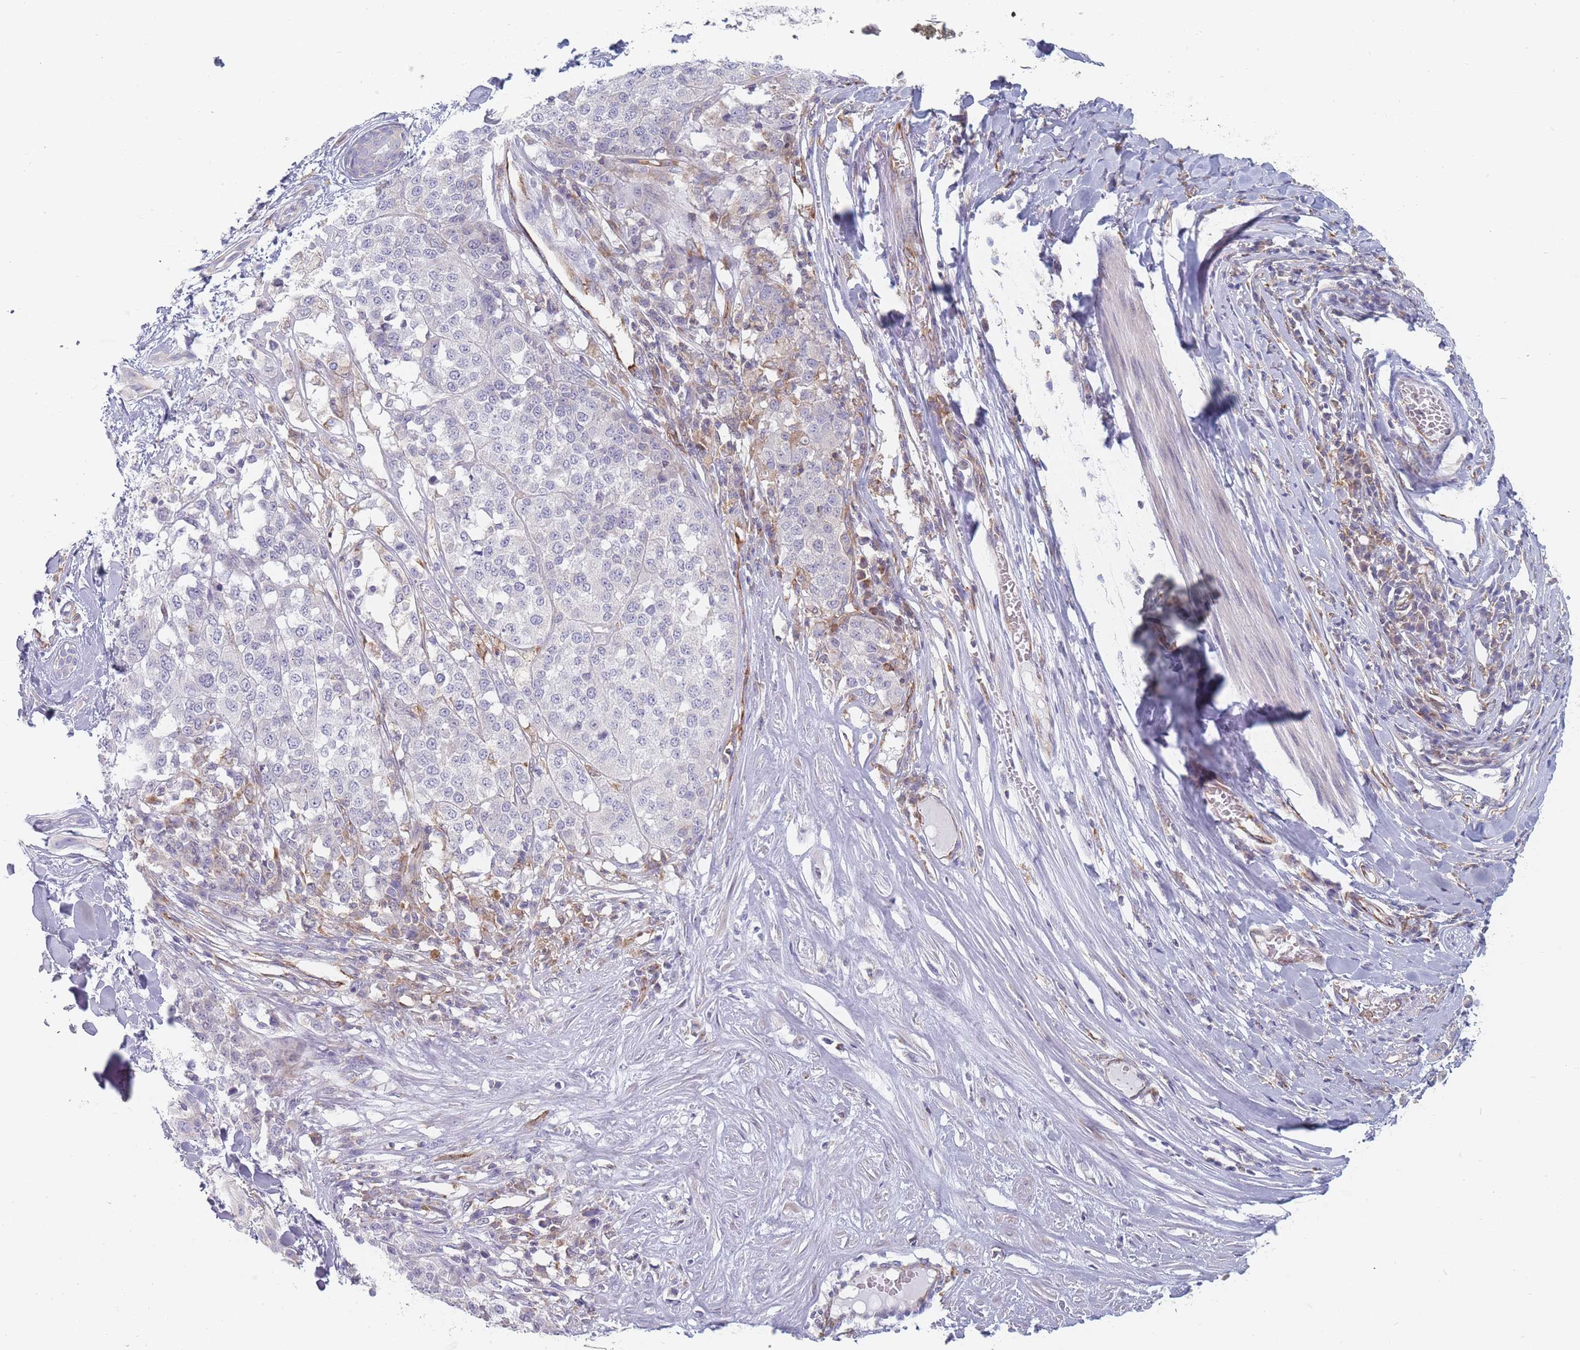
{"staining": {"intensity": "negative", "quantity": "none", "location": "none"}, "tissue": "melanoma", "cell_type": "Tumor cells", "image_type": "cancer", "snomed": [{"axis": "morphology", "description": "Malignant melanoma, Metastatic site"}, {"axis": "topography", "description": "Lymph node"}], "caption": "DAB immunohistochemical staining of human melanoma displays no significant expression in tumor cells.", "gene": "MAP1S", "patient": {"sex": "male", "age": 44}}